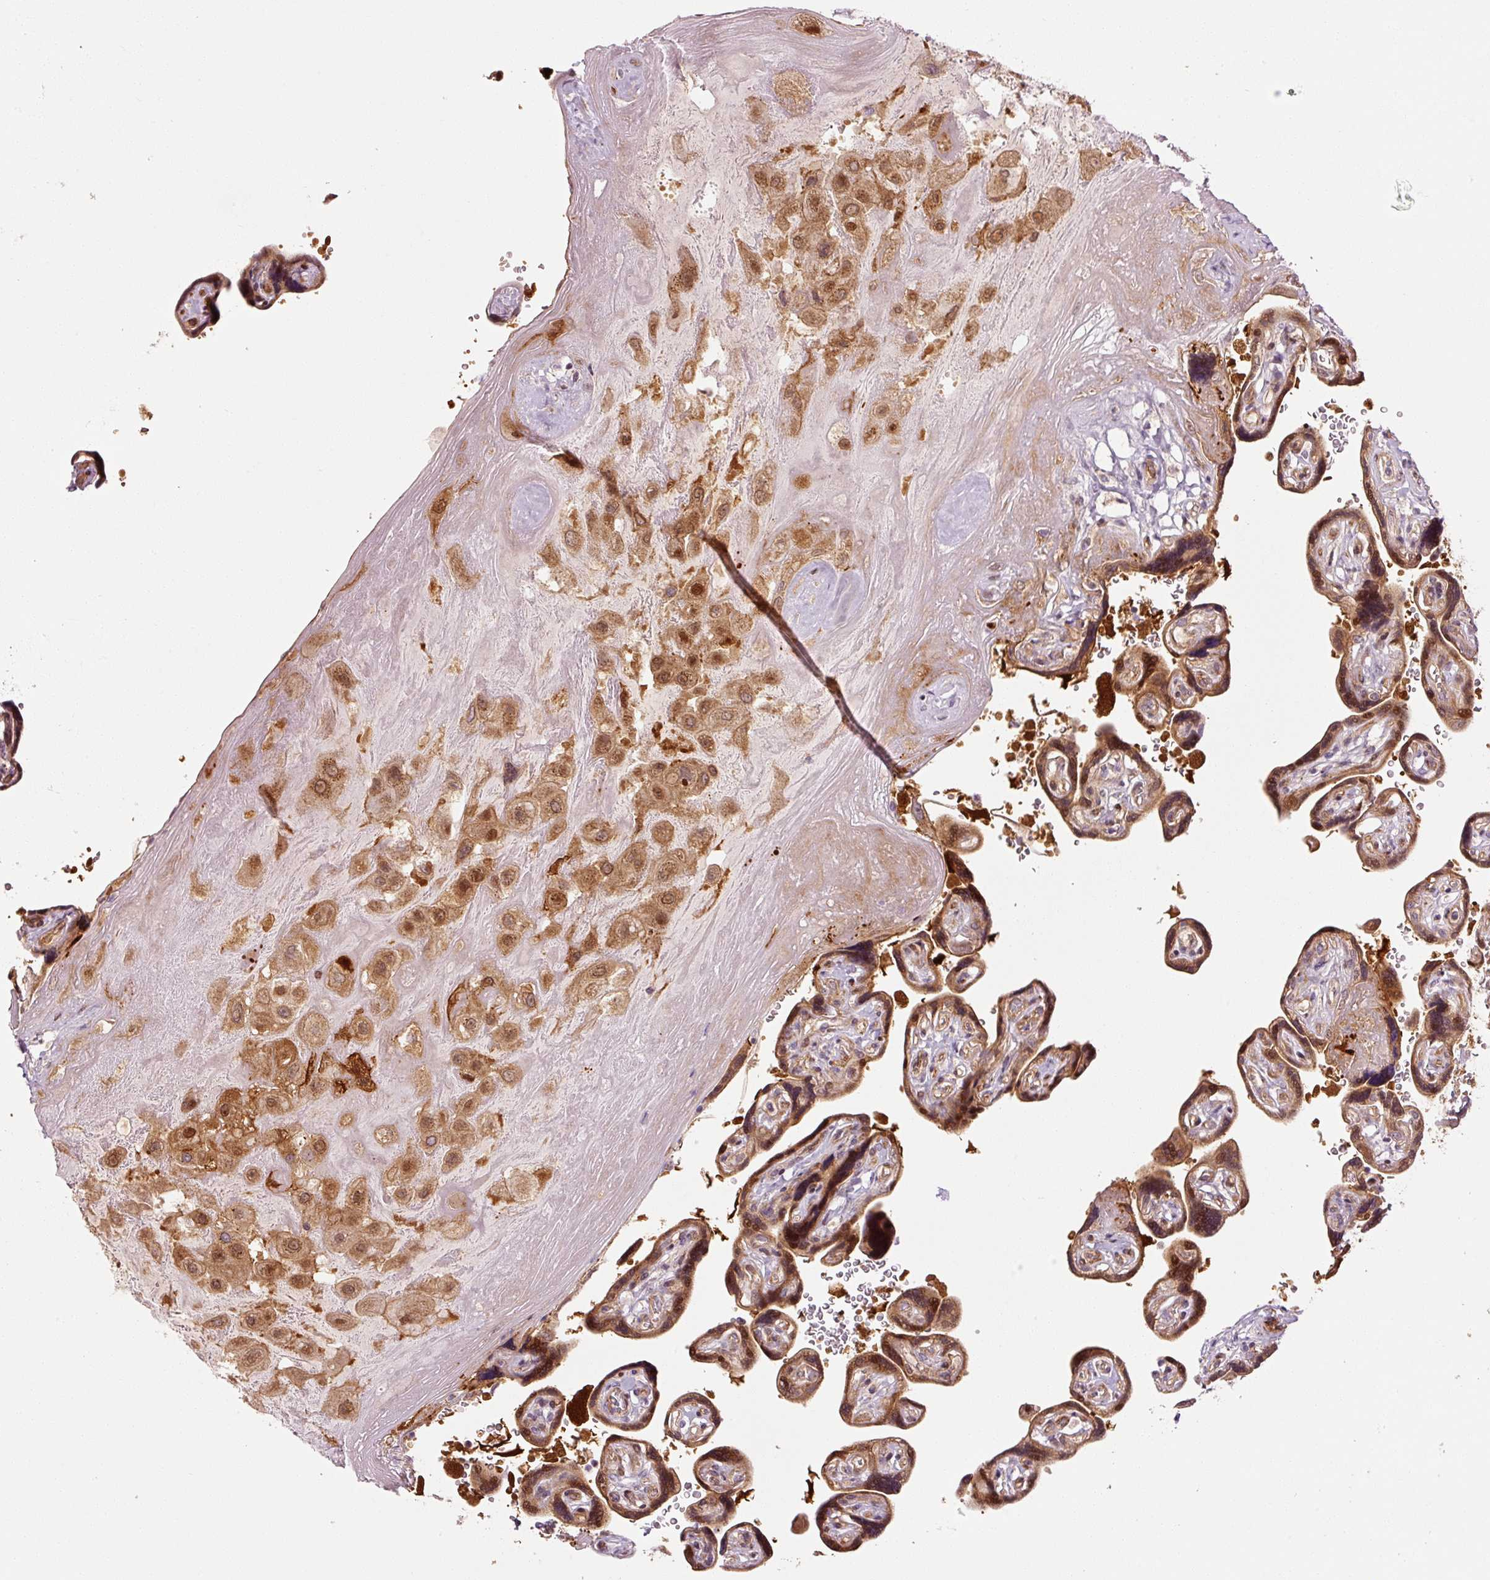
{"staining": {"intensity": "strong", "quantity": ">75%", "location": "cytoplasmic/membranous,nuclear"}, "tissue": "placenta", "cell_type": "Decidual cells", "image_type": "normal", "snomed": [{"axis": "morphology", "description": "Normal tissue, NOS"}, {"axis": "topography", "description": "Placenta"}], "caption": "A high-resolution histopathology image shows immunohistochemistry staining of benign placenta, which exhibits strong cytoplasmic/membranous,nuclear positivity in about >75% of decidual cells.", "gene": "LIMK2", "patient": {"sex": "female", "age": 32}}